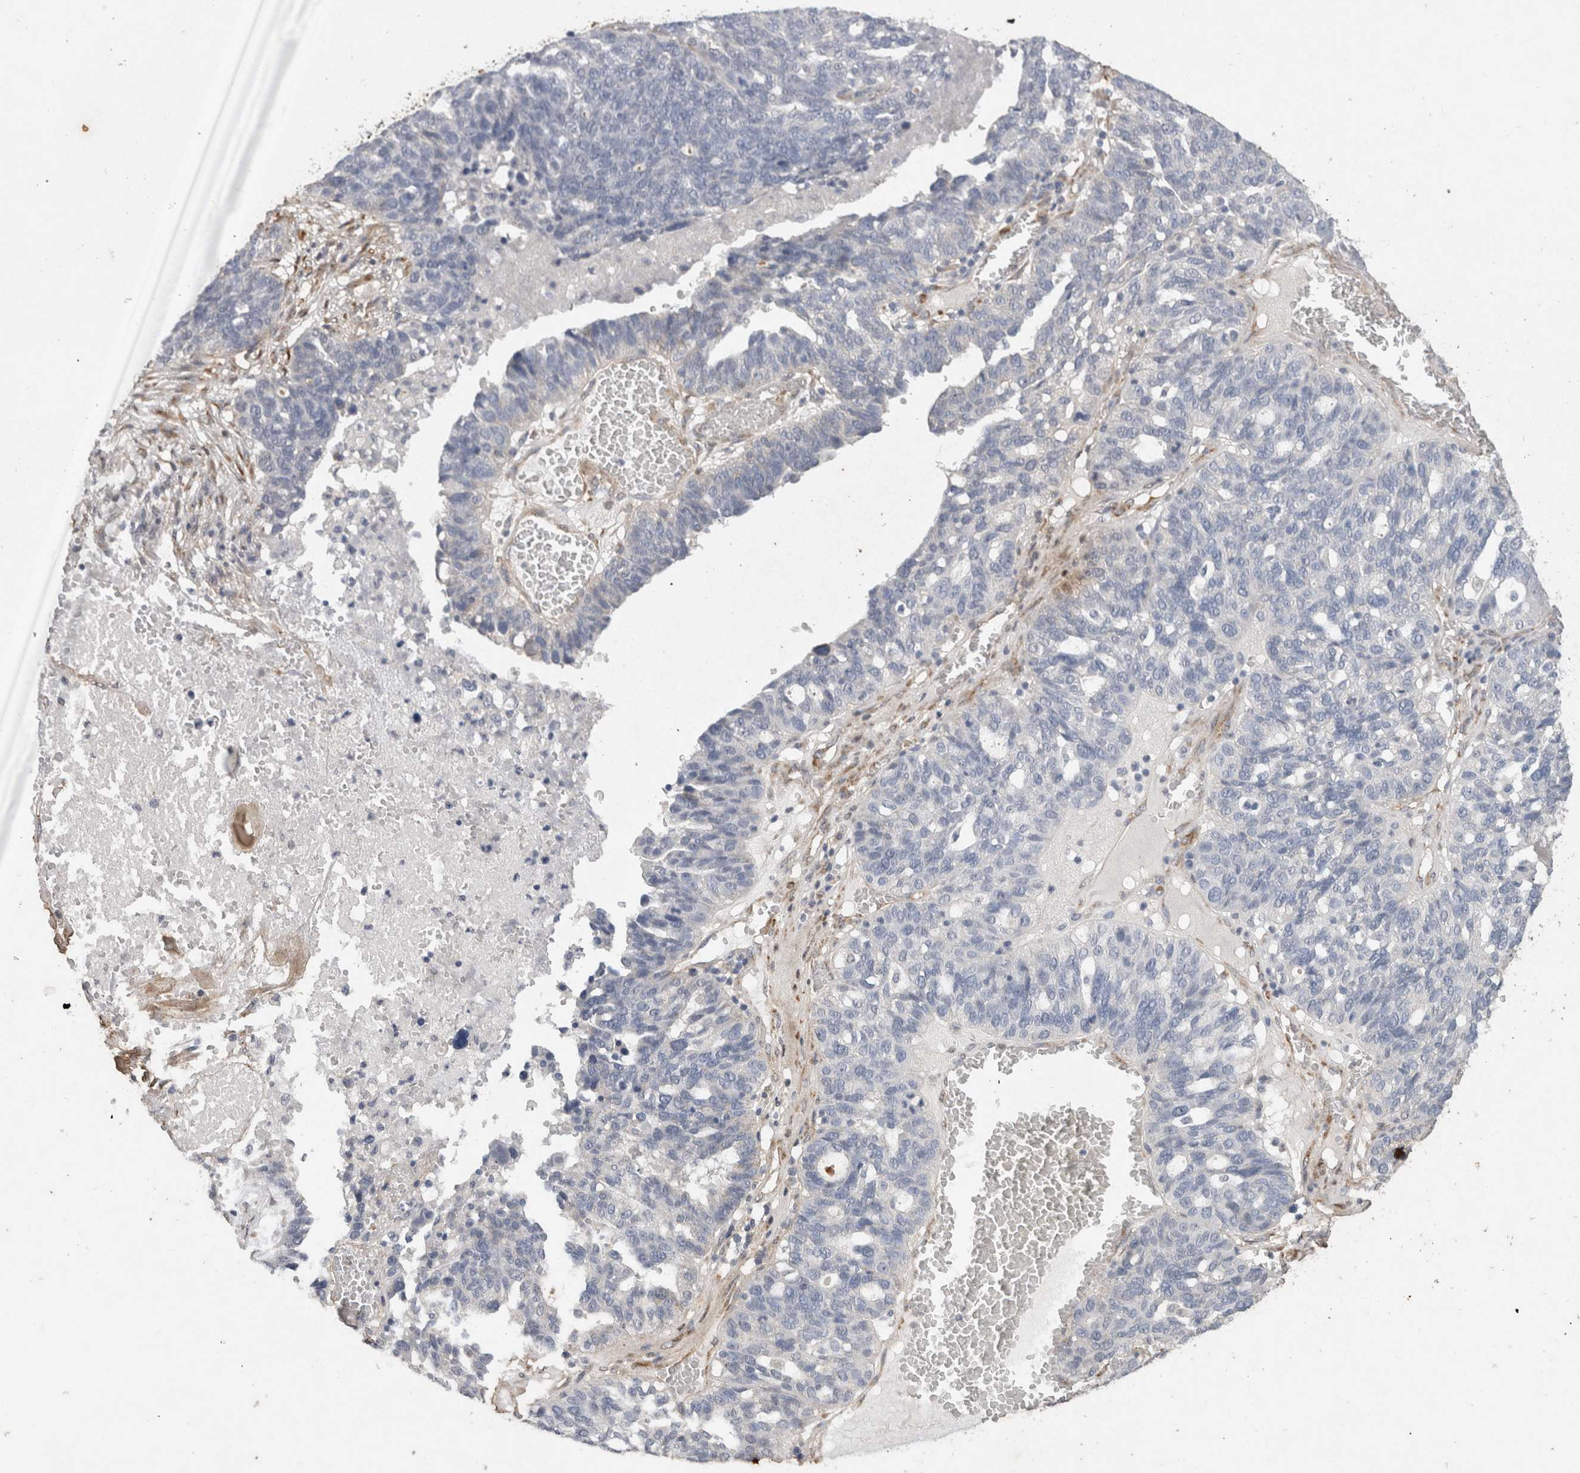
{"staining": {"intensity": "negative", "quantity": "none", "location": "none"}, "tissue": "ovarian cancer", "cell_type": "Tumor cells", "image_type": "cancer", "snomed": [{"axis": "morphology", "description": "Cystadenocarcinoma, serous, NOS"}, {"axis": "topography", "description": "Ovary"}], "caption": "An IHC histopathology image of serous cystadenocarcinoma (ovarian) is shown. There is no staining in tumor cells of serous cystadenocarcinoma (ovarian). Brightfield microscopy of IHC stained with DAB (brown) and hematoxylin (blue), captured at high magnification.", "gene": "C1QTNF5", "patient": {"sex": "female", "age": 59}}